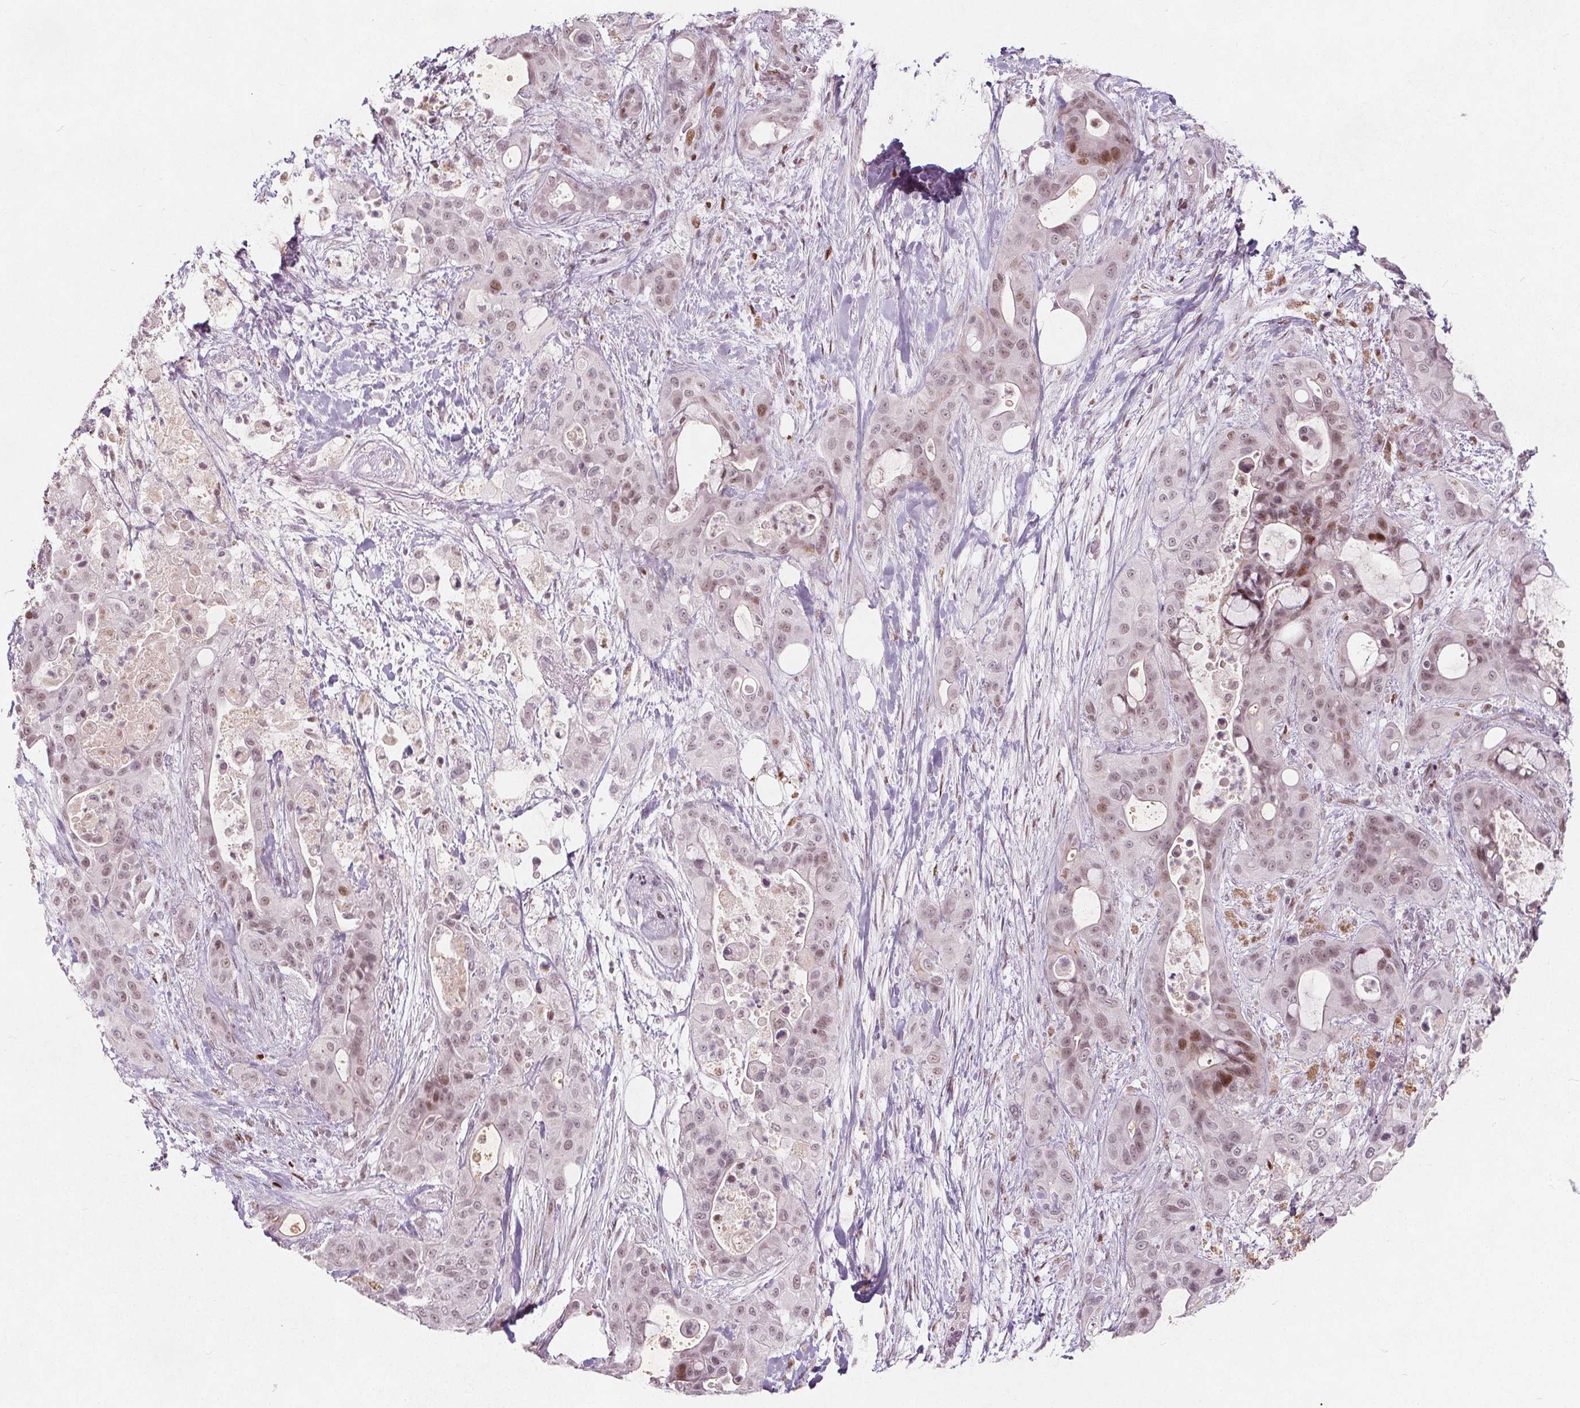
{"staining": {"intensity": "moderate", "quantity": "25%-75%", "location": "nuclear"}, "tissue": "pancreatic cancer", "cell_type": "Tumor cells", "image_type": "cancer", "snomed": [{"axis": "morphology", "description": "Adenocarcinoma, NOS"}, {"axis": "topography", "description": "Pancreas"}], "caption": "High-magnification brightfield microscopy of pancreatic cancer stained with DAB (3,3'-diaminobenzidine) (brown) and counterstained with hematoxylin (blue). tumor cells exhibit moderate nuclear expression is appreciated in about25%-75% of cells.", "gene": "TAF6L", "patient": {"sex": "male", "age": 71}}